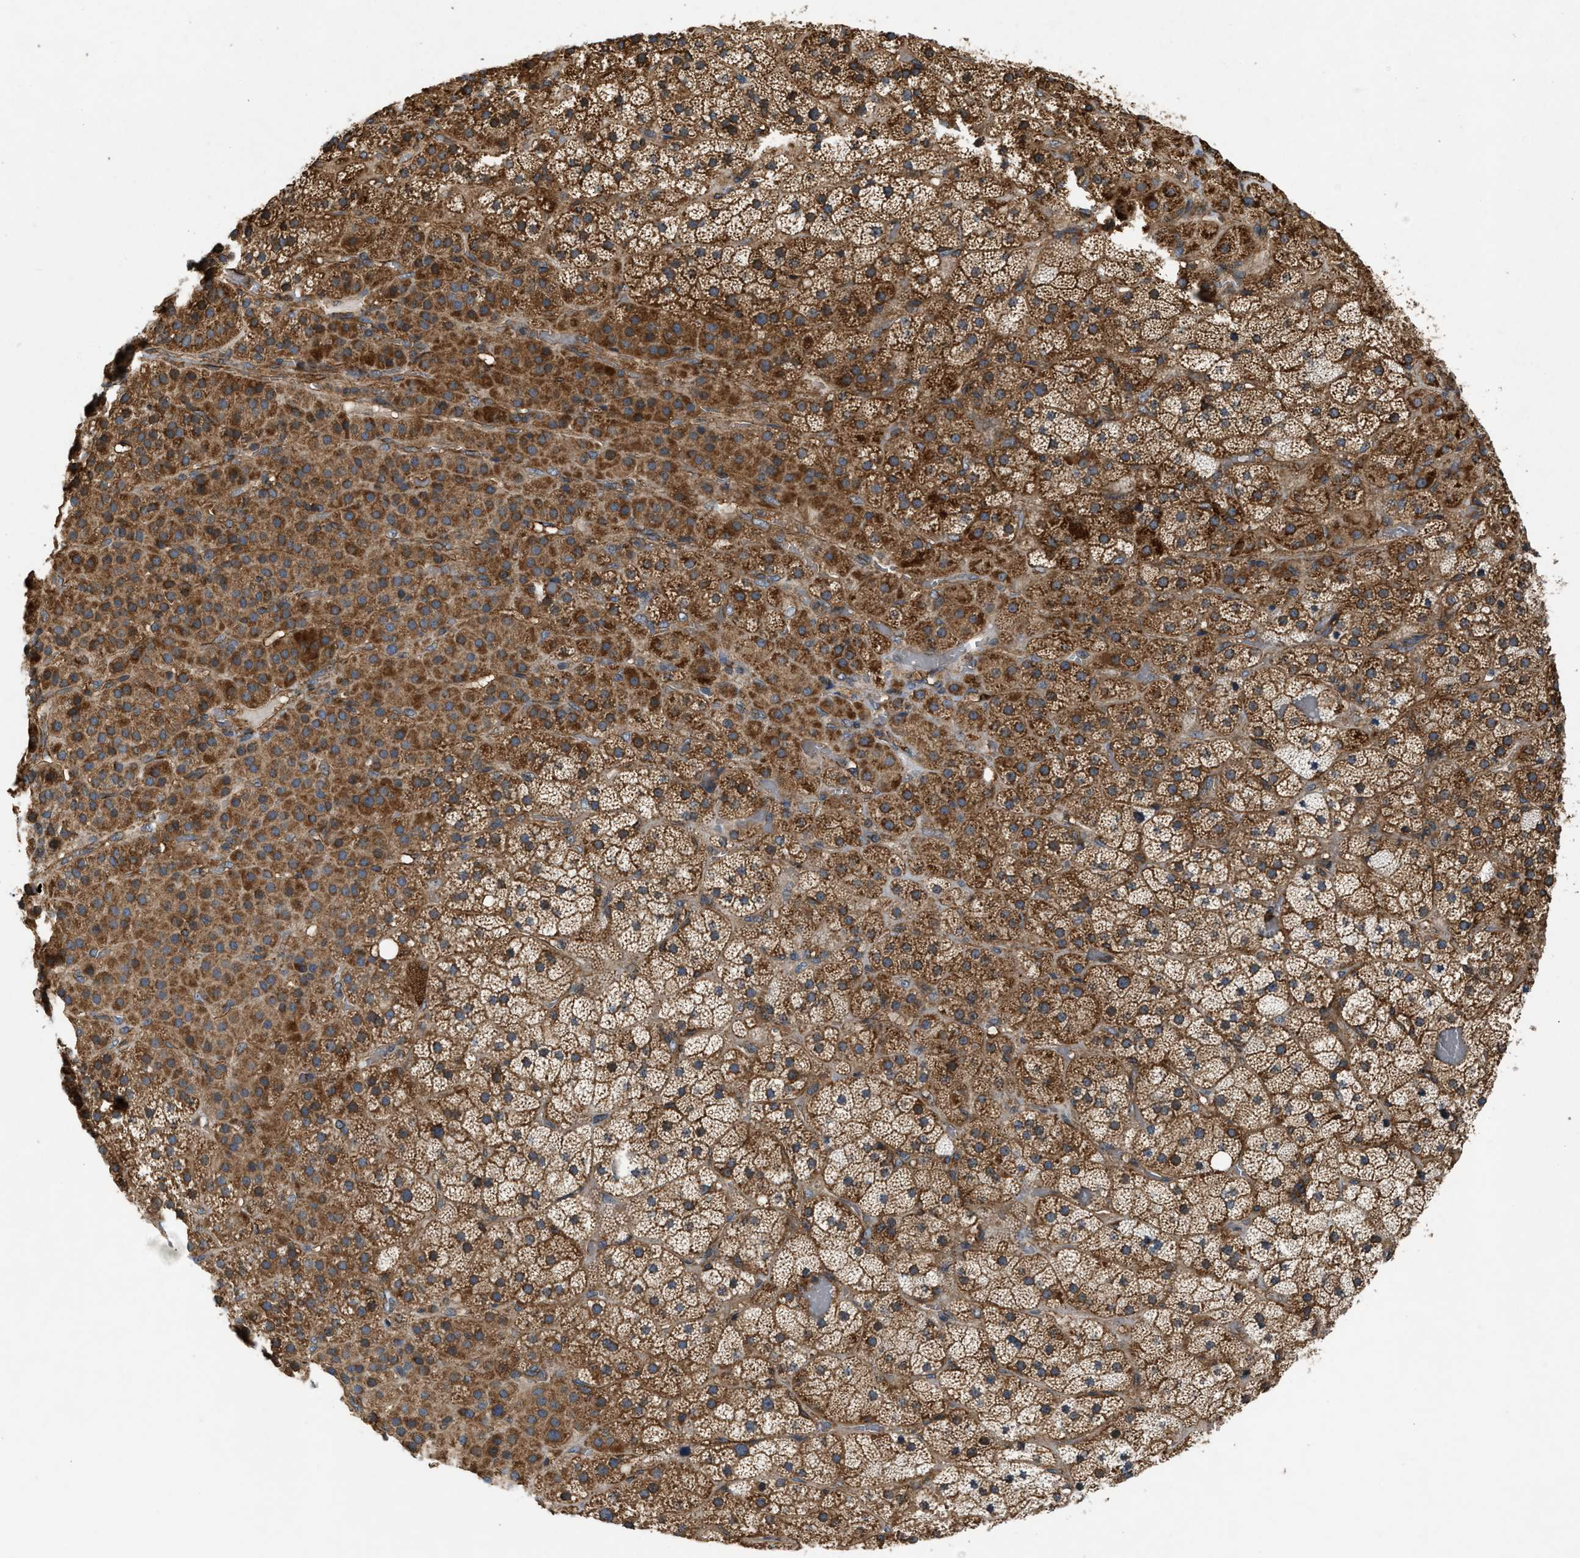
{"staining": {"intensity": "strong", "quantity": ">75%", "location": "cytoplasmic/membranous"}, "tissue": "adrenal gland", "cell_type": "Glandular cells", "image_type": "normal", "snomed": [{"axis": "morphology", "description": "Normal tissue, NOS"}, {"axis": "topography", "description": "Adrenal gland"}], "caption": "Strong cytoplasmic/membranous staining for a protein is present in about >75% of glandular cells of unremarkable adrenal gland using IHC.", "gene": "GNB4", "patient": {"sex": "male", "age": 57}}